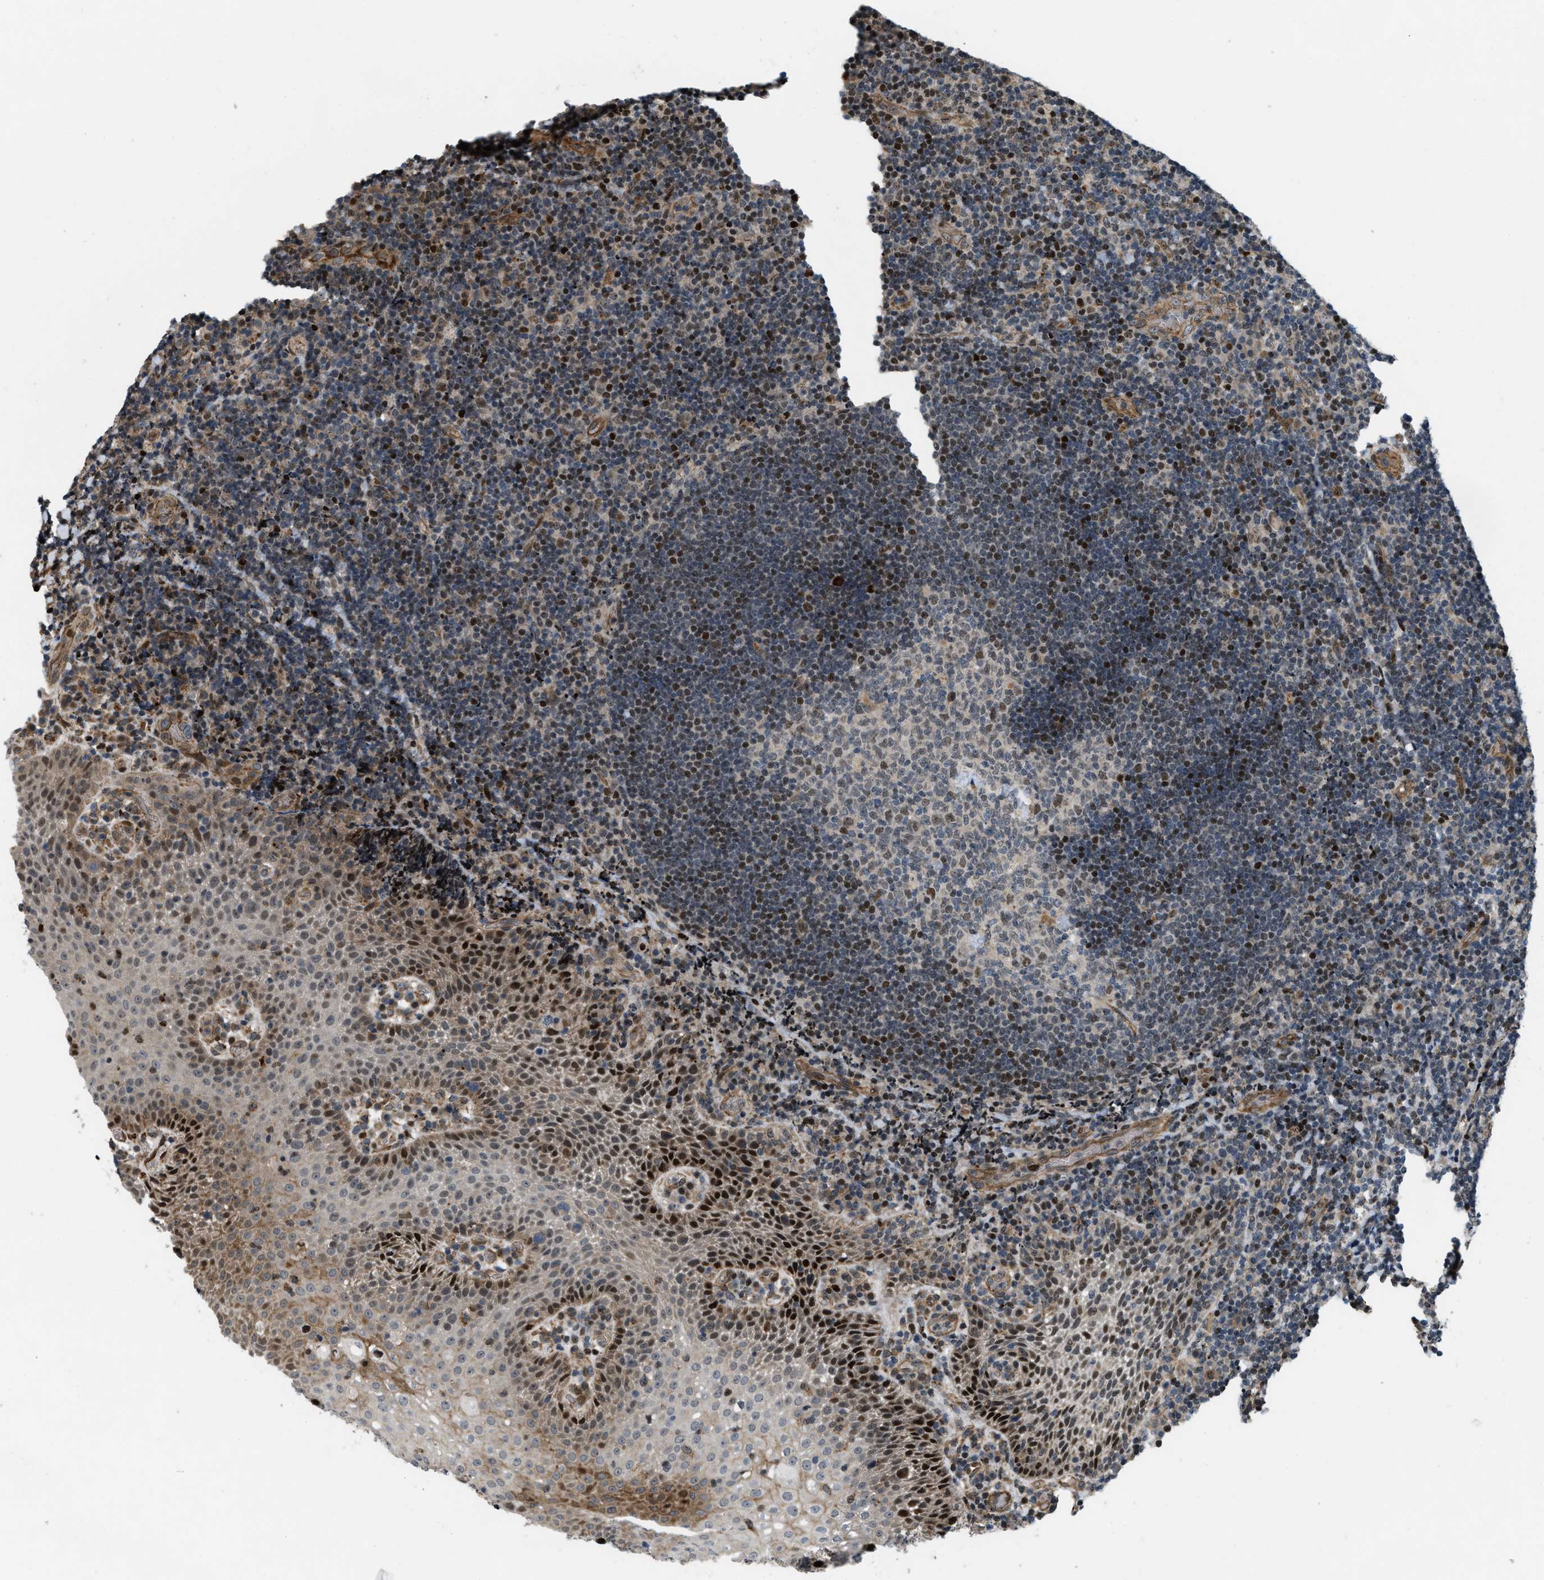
{"staining": {"intensity": "strong", "quantity": "25%-75%", "location": "nuclear"}, "tissue": "lymphoma", "cell_type": "Tumor cells", "image_type": "cancer", "snomed": [{"axis": "morphology", "description": "Malignant lymphoma, non-Hodgkin's type, High grade"}, {"axis": "topography", "description": "Tonsil"}], "caption": "This photomicrograph shows malignant lymphoma, non-Hodgkin's type (high-grade) stained with IHC to label a protein in brown. The nuclear of tumor cells show strong positivity for the protein. Nuclei are counter-stained blue.", "gene": "LTA4H", "patient": {"sex": "female", "age": 36}}